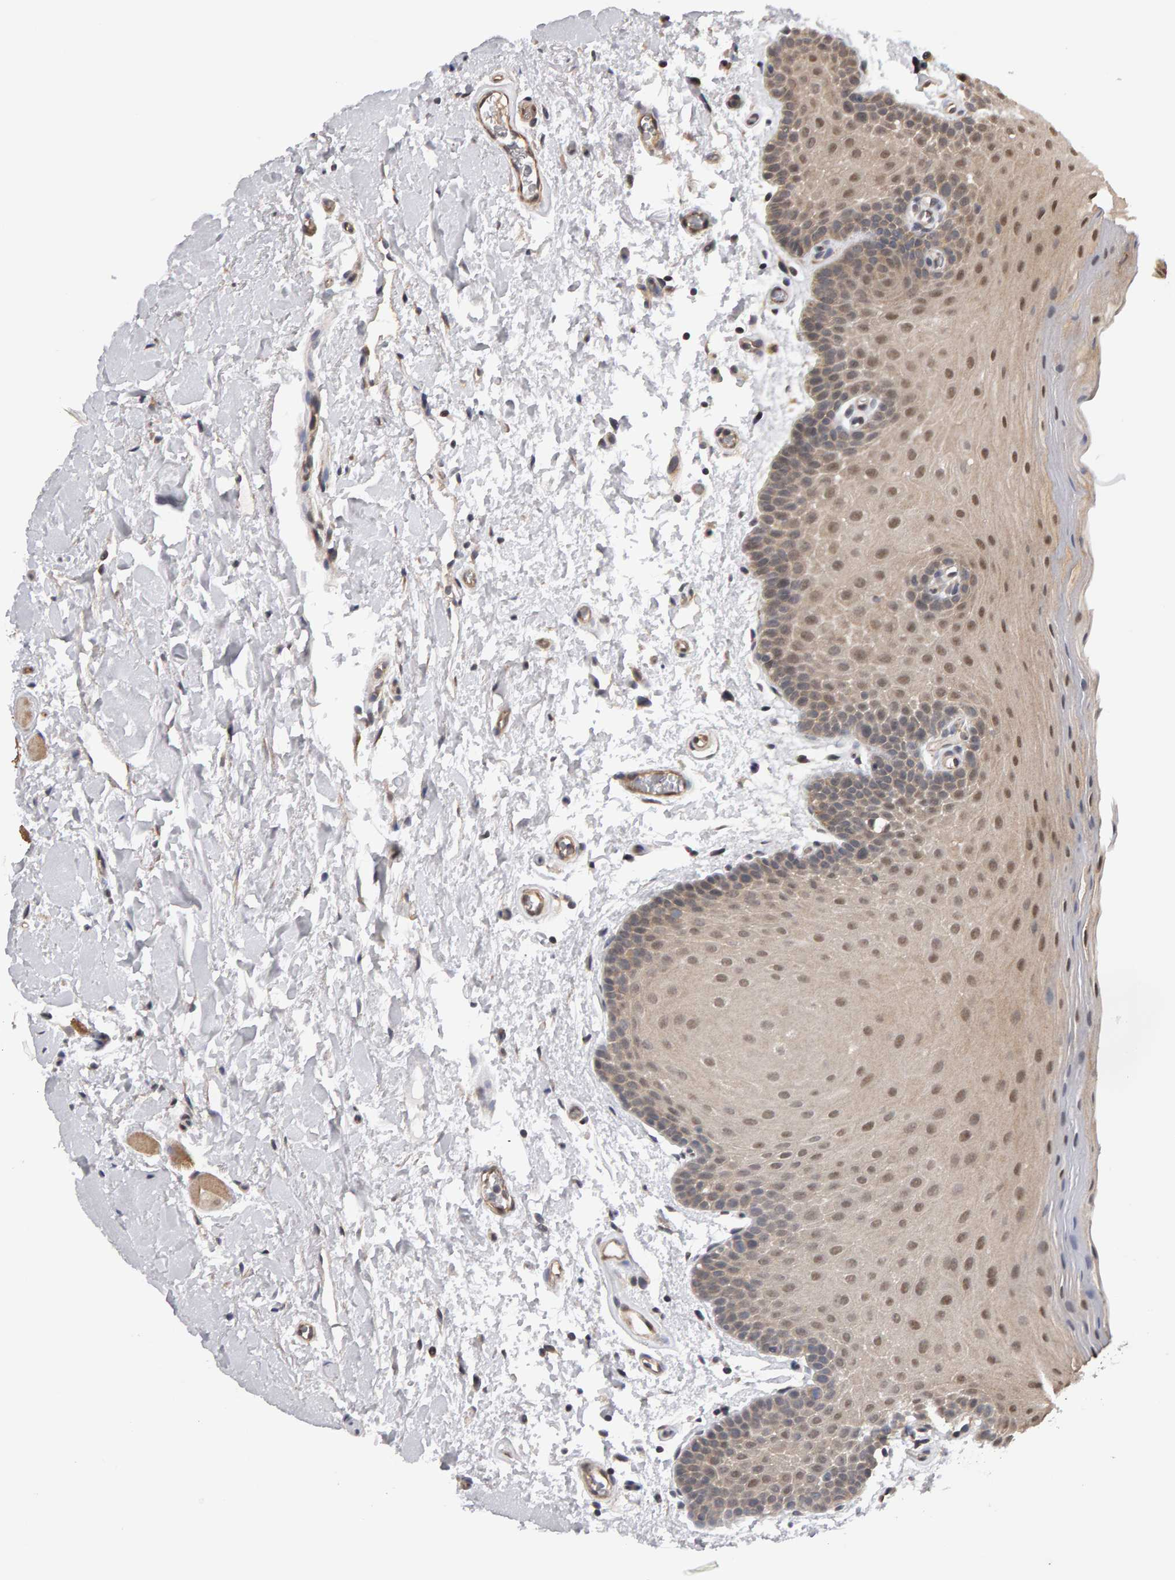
{"staining": {"intensity": "weak", "quantity": ">75%", "location": "cytoplasmic/membranous,nuclear"}, "tissue": "oral mucosa", "cell_type": "Squamous epithelial cells", "image_type": "normal", "snomed": [{"axis": "morphology", "description": "Normal tissue, NOS"}, {"axis": "topography", "description": "Oral tissue"}], "caption": "Oral mucosa stained for a protein (brown) reveals weak cytoplasmic/membranous,nuclear positive staining in about >75% of squamous epithelial cells.", "gene": "COASY", "patient": {"sex": "male", "age": 62}}